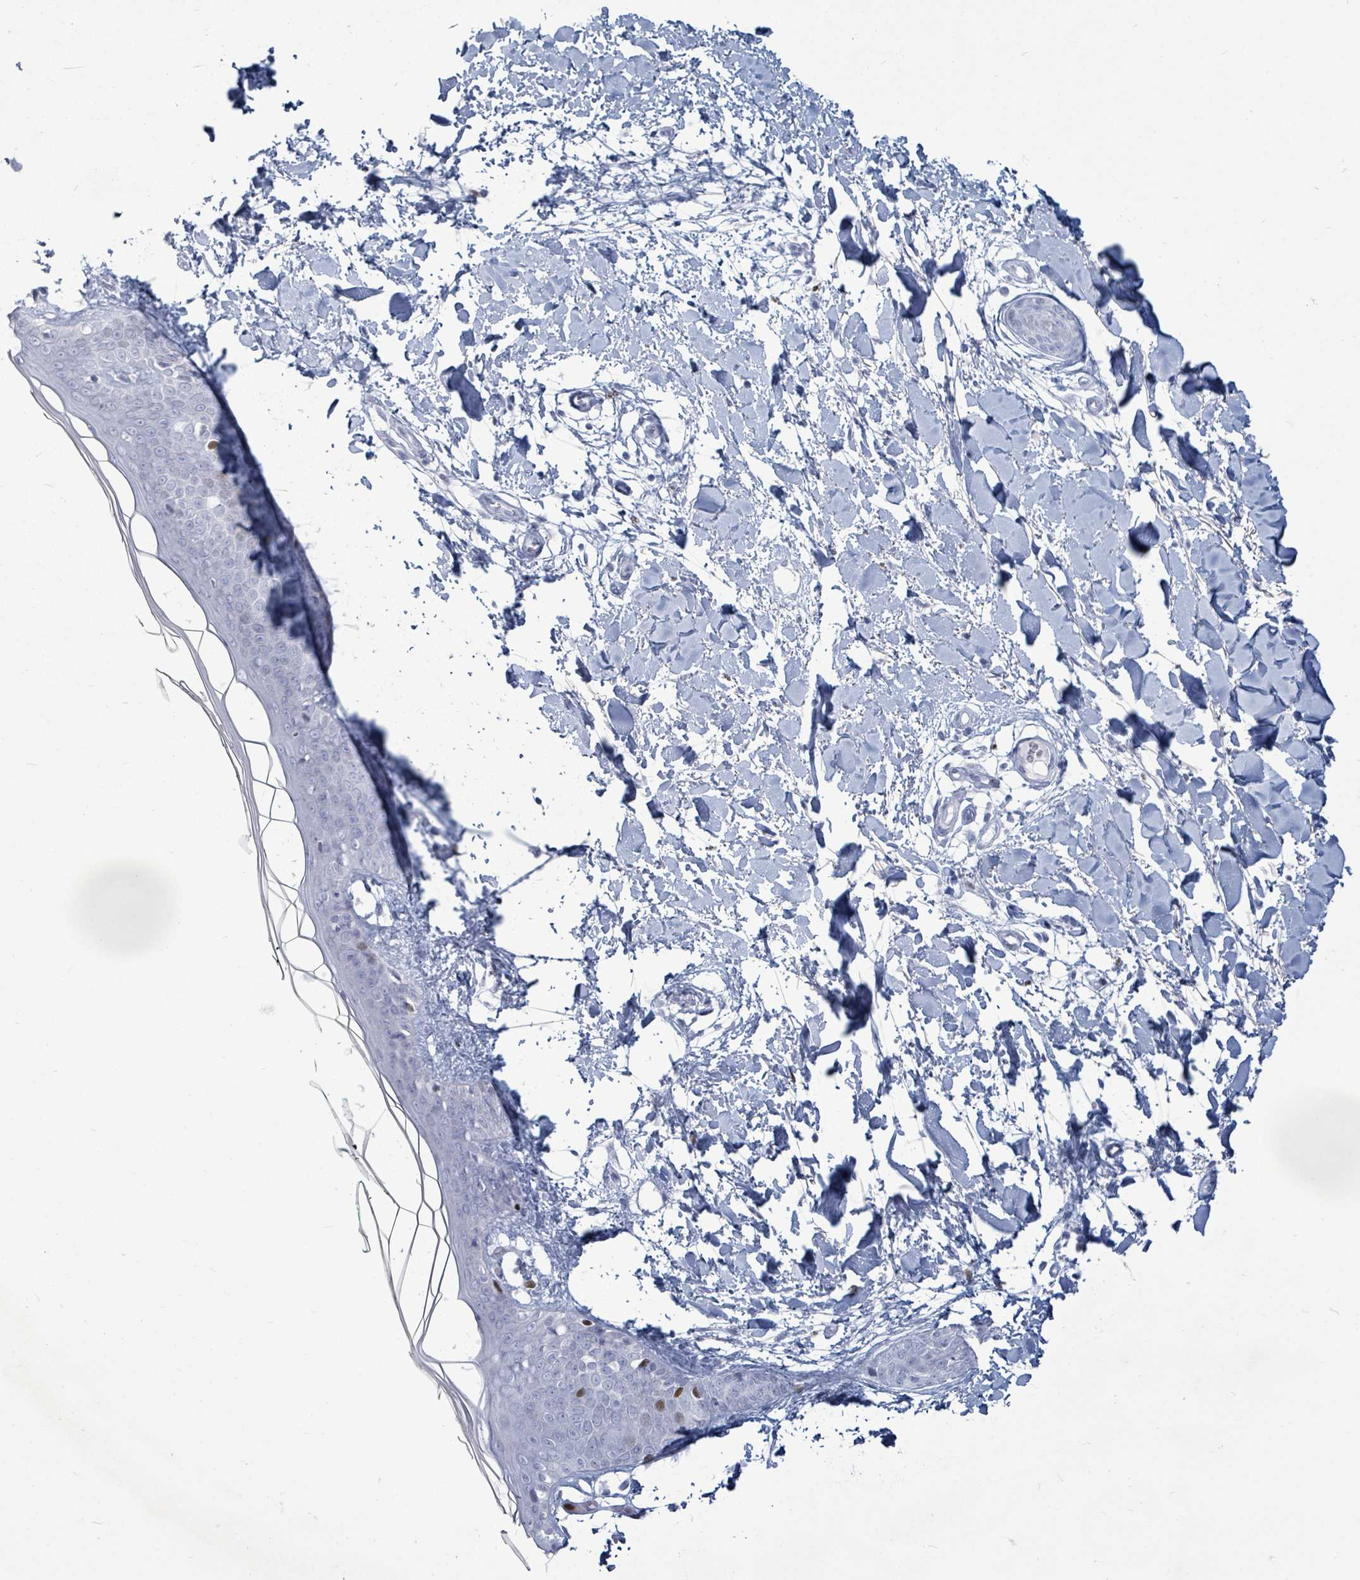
{"staining": {"intensity": "negative", "quantity": "none", "location": "none"}, "tissue": "skin", "cell_type": "Fibroblasts", "image_type": "normal", "snomed": [{"axis": "morphology", "description": "Normal tissue, NOS"}, {"axis": "topography", "description": "Skin"}], "caption": "IHC micrograph of normal human skin stained for a protein (brown), which demonstrates no expression in fibroblasts.", "gene": "MALL", "patient": {"sex": "female", "age": 34}}